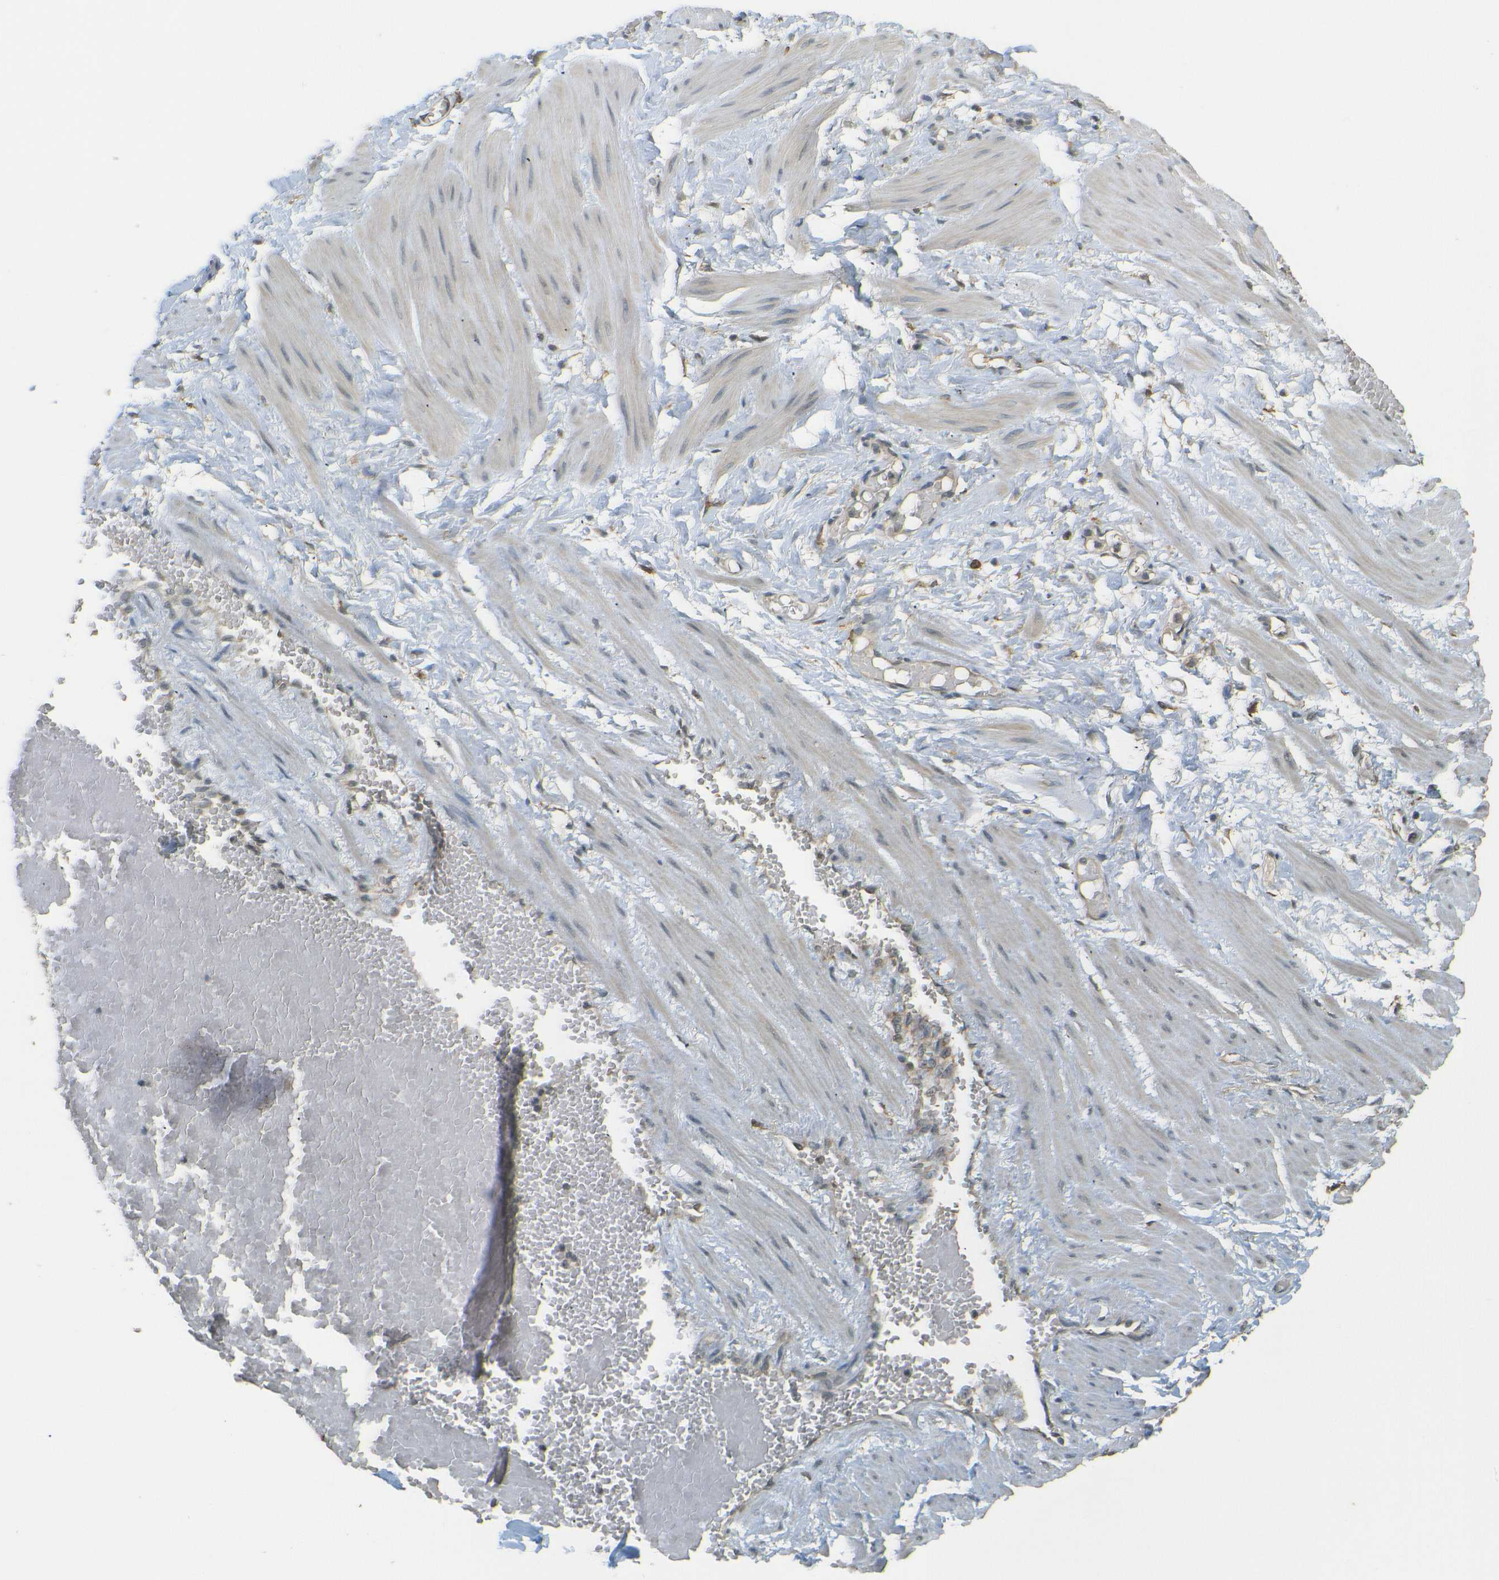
{"staining": {"intensity": "weak", "quantity": "25%-75%", "location": "cytoplasmic/membranous"}, "tissue": "adipose tissue", "cell_type": "Adipocytes", "image_type": "normal", "snomed": [{"axis": "morphology", "description": "Normal tissue, NOS"}, {"axis": "topography", "description": "Soft tissue"}, {"axis": "topography", "description": "Vascular tissue"}], "caption": "Immunohistochemical staining of benign adipose tissue exhibits low levels of weak cytoplasmic/membranous positivity in about 25%-75% of adipocytes.", "gene": "DAB2", "patient": {"sex": "female", "age": 35}}